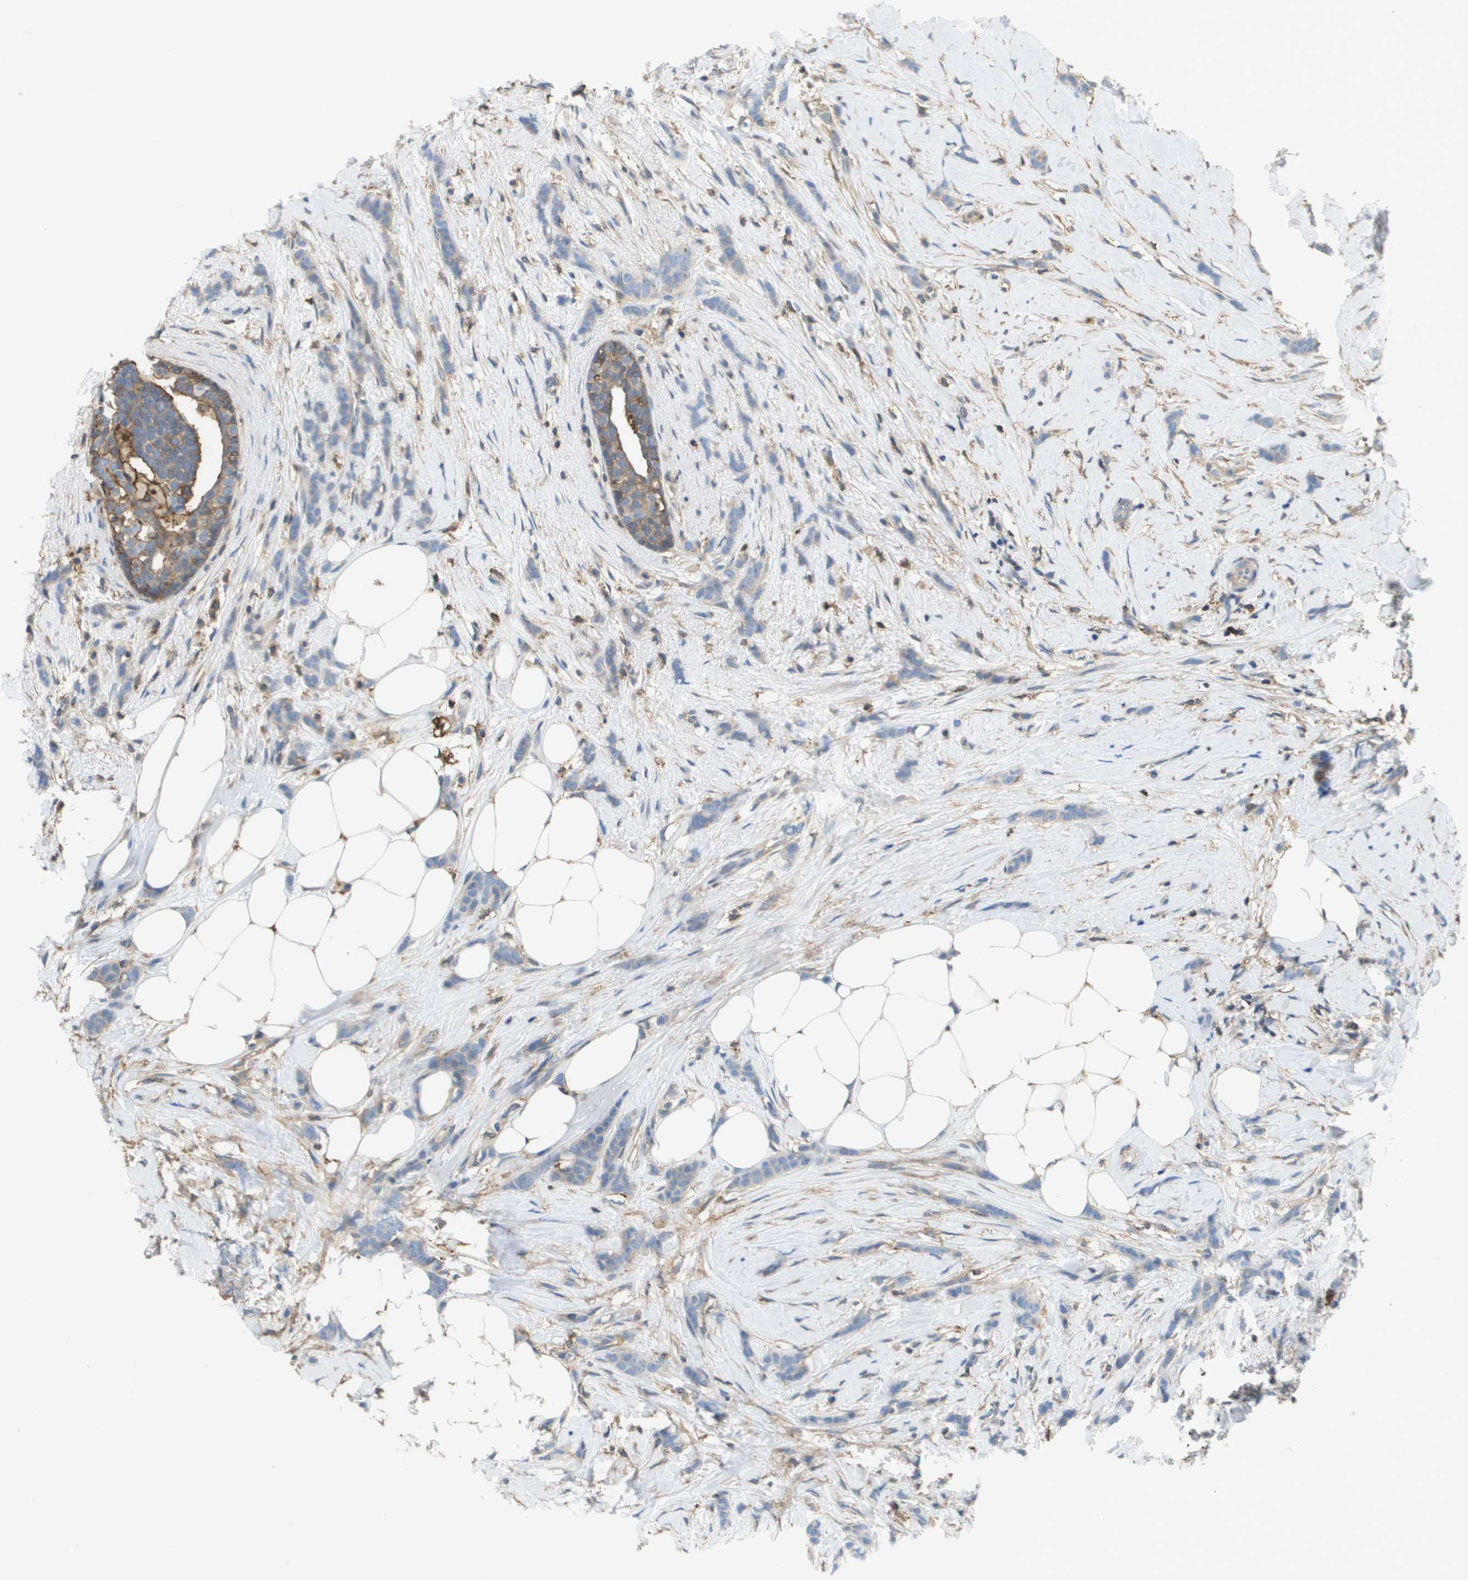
{"staining": {"intensity": "weak", "quantity": "<25%", "location": "cytoplasmic/membranous"}, "tissue": "breast cancer", "cell_type": "Tumor cells", "image_type": "cancer", "snomed": [{"axis": "morphology", "description": "Lobular carcinoma, in situ"}, {"axis": "morphology", "description": "Lobular carcinoma"}, {"axis": "topography", "description": "Breast"}], "caption": "Breast cancer (lobular carcinoma) was stained to show a protein in brown. There is no significant expression in tumor cells.", "gene": "PASK", "patient": {"sex": "female", "age": 41}}